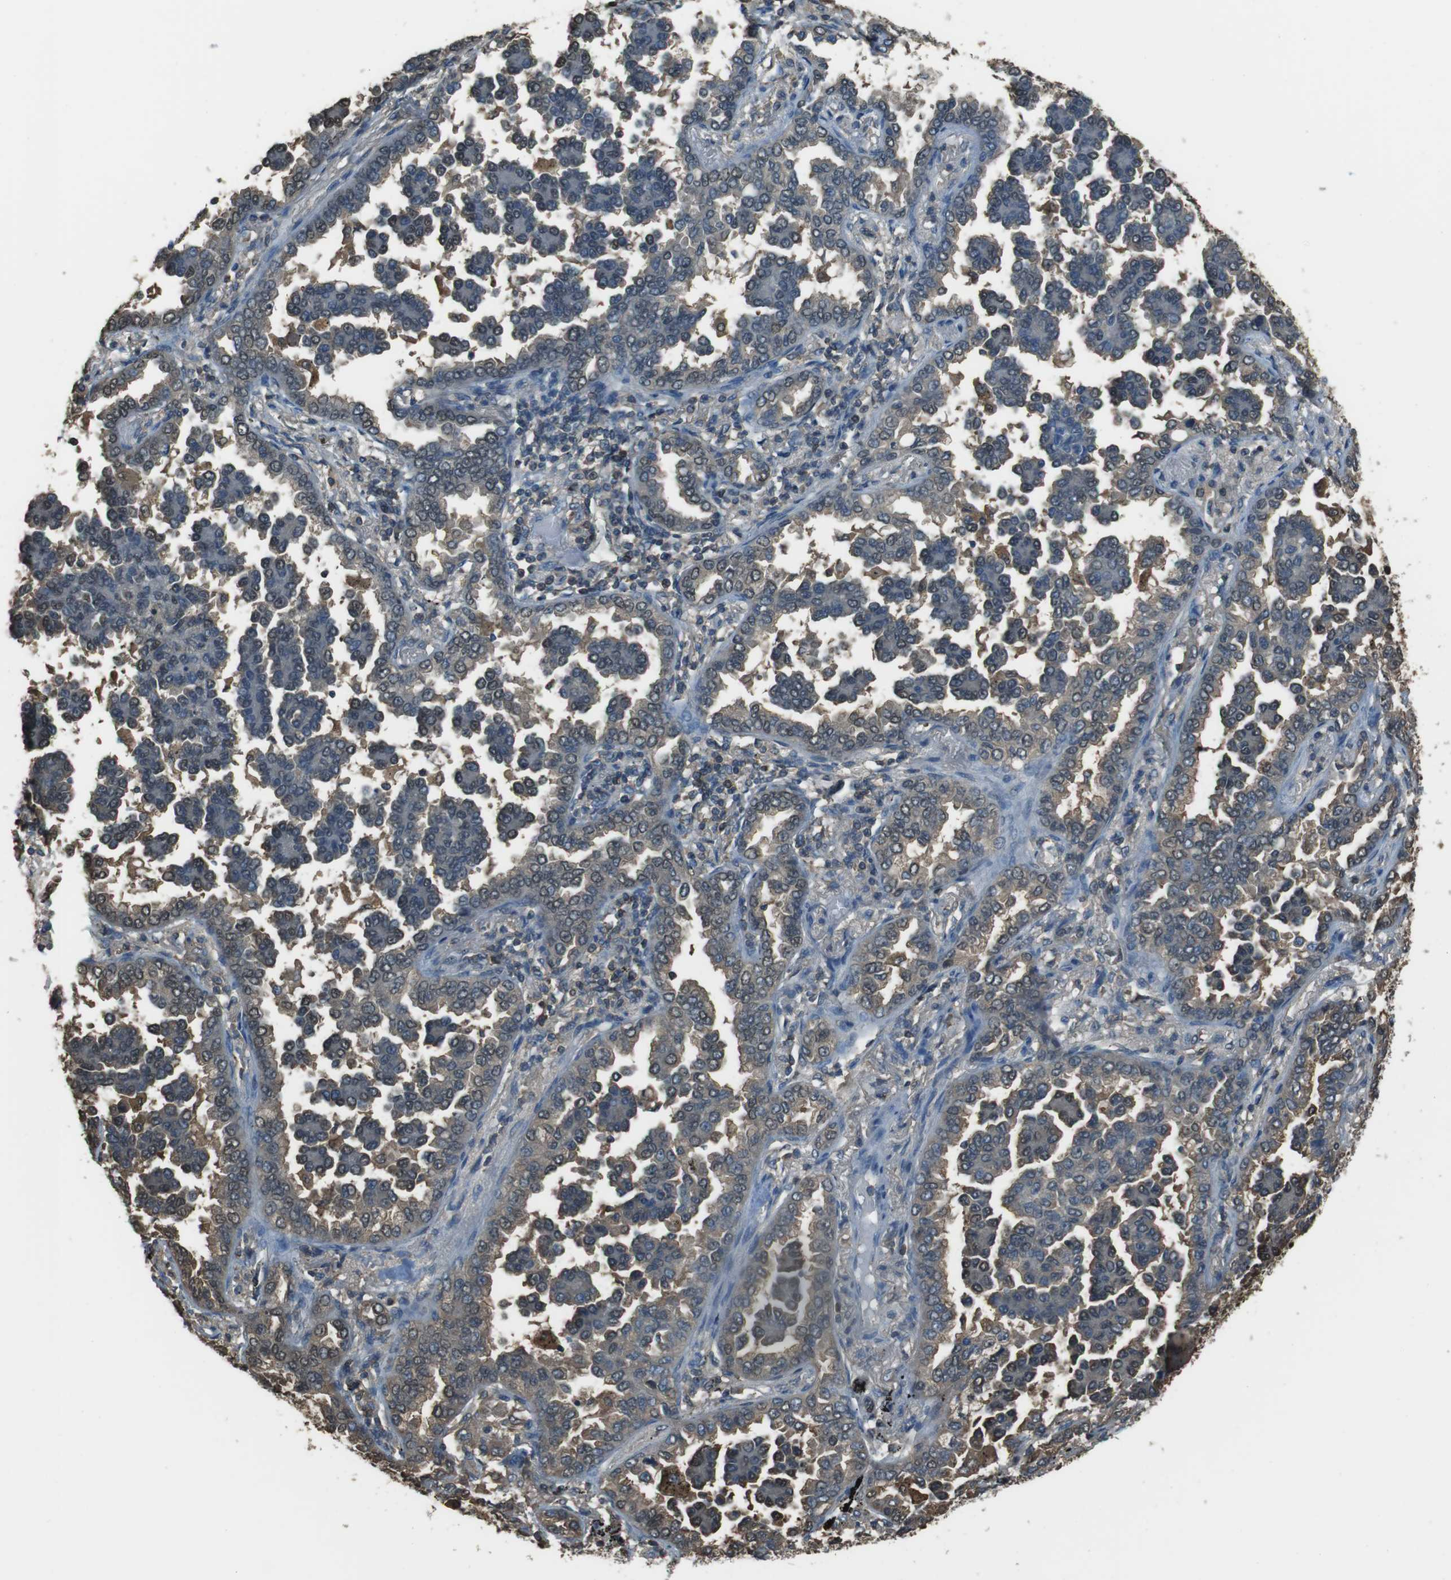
{"staining": {"intensity": "weak", "quantity": "25%-75%", "location": "cytoplasmic/membranous,nuclear"}, "tissue": "lung cancer", "cell_type": "Tumor cells", "image_type": "cancer", "snomed": [{"axis": "morphology", "description": "Normal tissue, NOS"}, {"axis": "morphology", "description": "Adenocarcinoma, NOS"}, {"axis": "topography", "description": "Lung"}], "caption": "Immunohistochemistry (IHC) image of lung adenocarcinoma stained for a protein (brown), which shows low levels of weak cytoplasmic/membranous and nuclear positivity in about 25%-75% of tumor cells.", "gene": "TWSG1", "patient": {"sex": "male", "age": 59}}